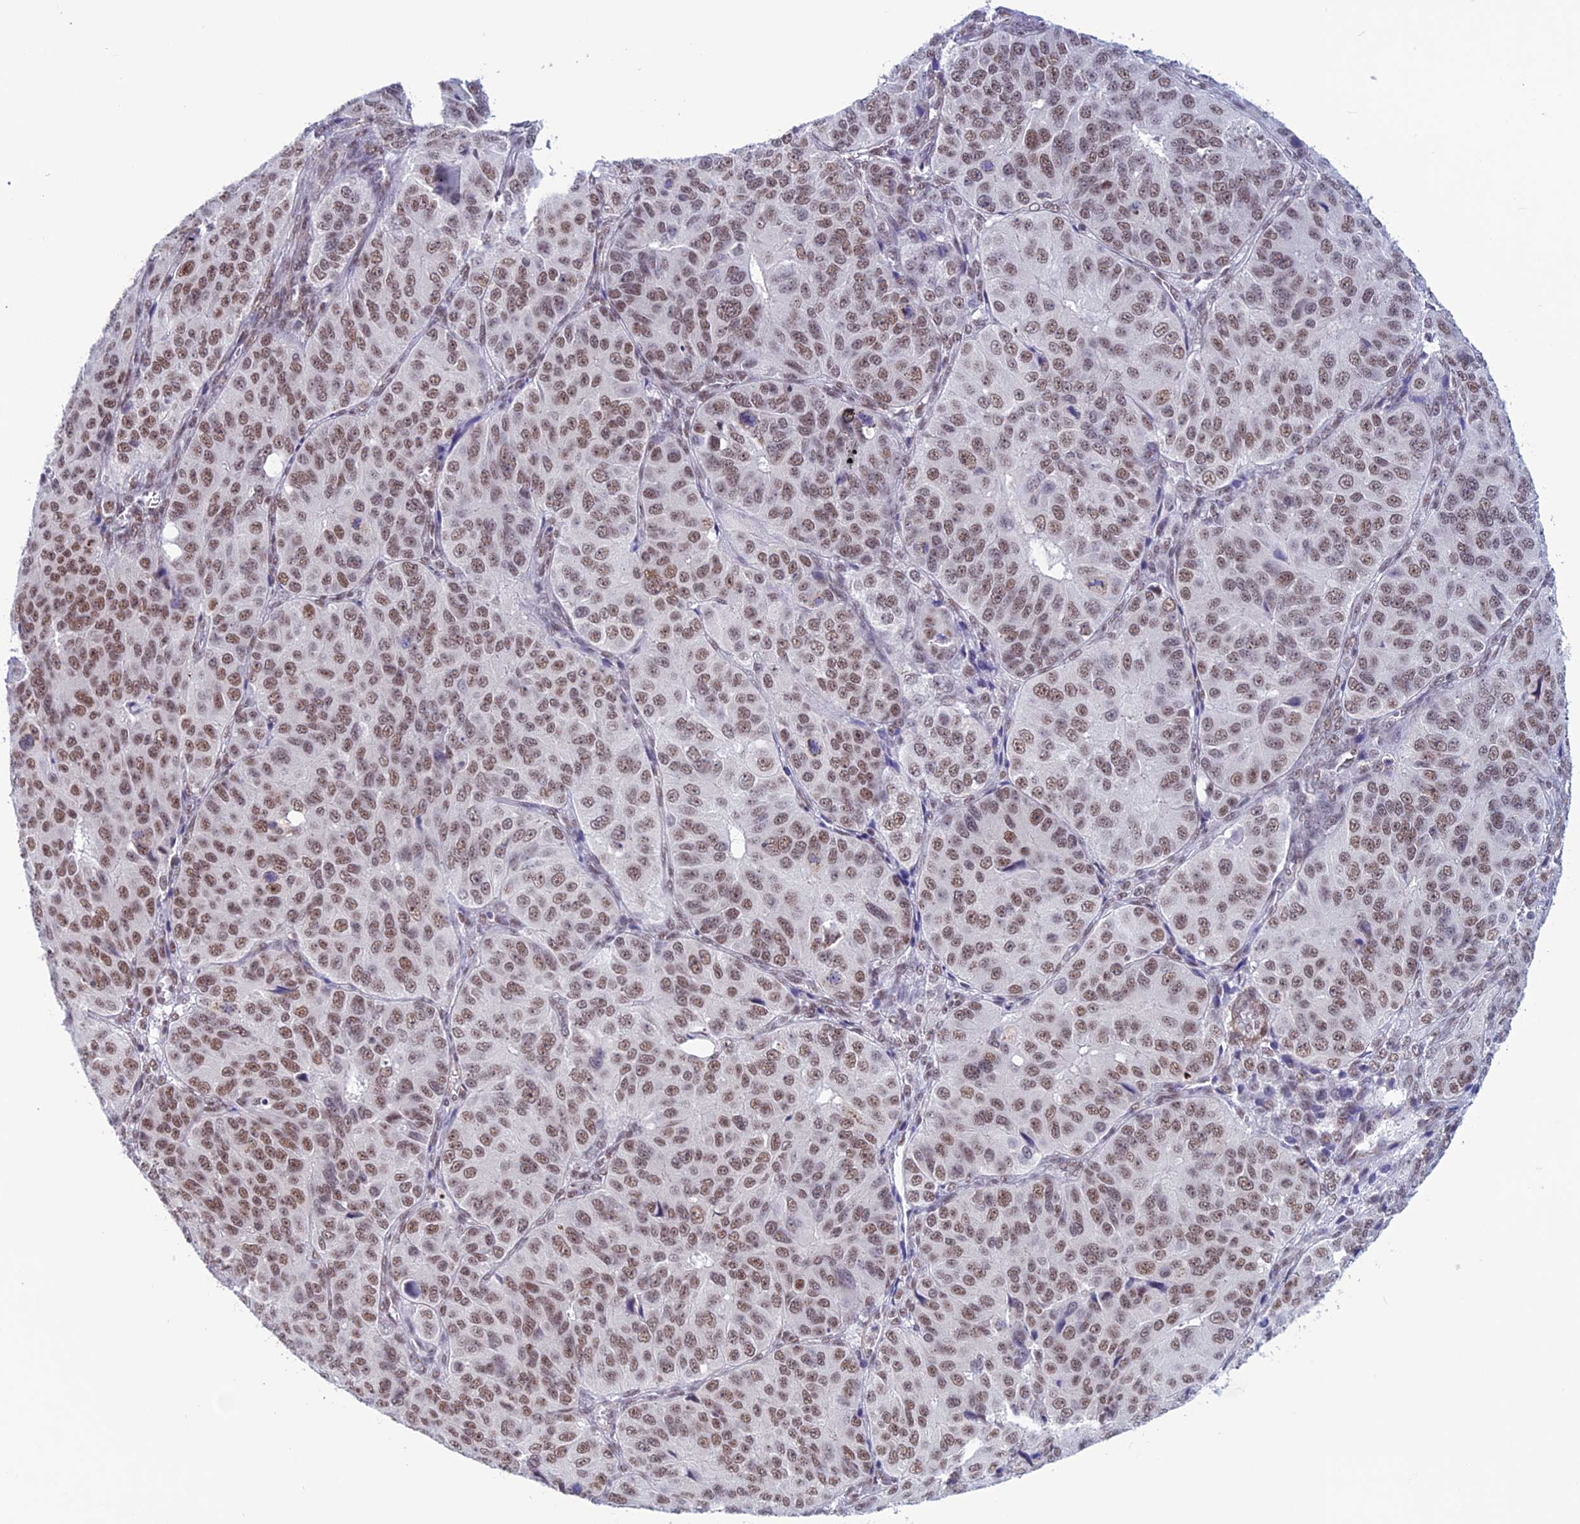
{"staining": {"intensity": "moderate", "quantity": ">75%", "location": "nuclear"}, "tissue": "ovarian cancer", "cell_type": "Tumor cells", "image_type": "cancer", "snomed": [{"axis": "morphology", "description": "Carcinoma, endometroid"}, {"axis": "topography", "description": "Ovary"}], "caption": "Protein expression analysis of human ovarian cancer reveals moderate nuclear staining in approximately >75% of tumor cells.", "gene": "U2AF1", "patient": {"sex": "female", "age": 51}}